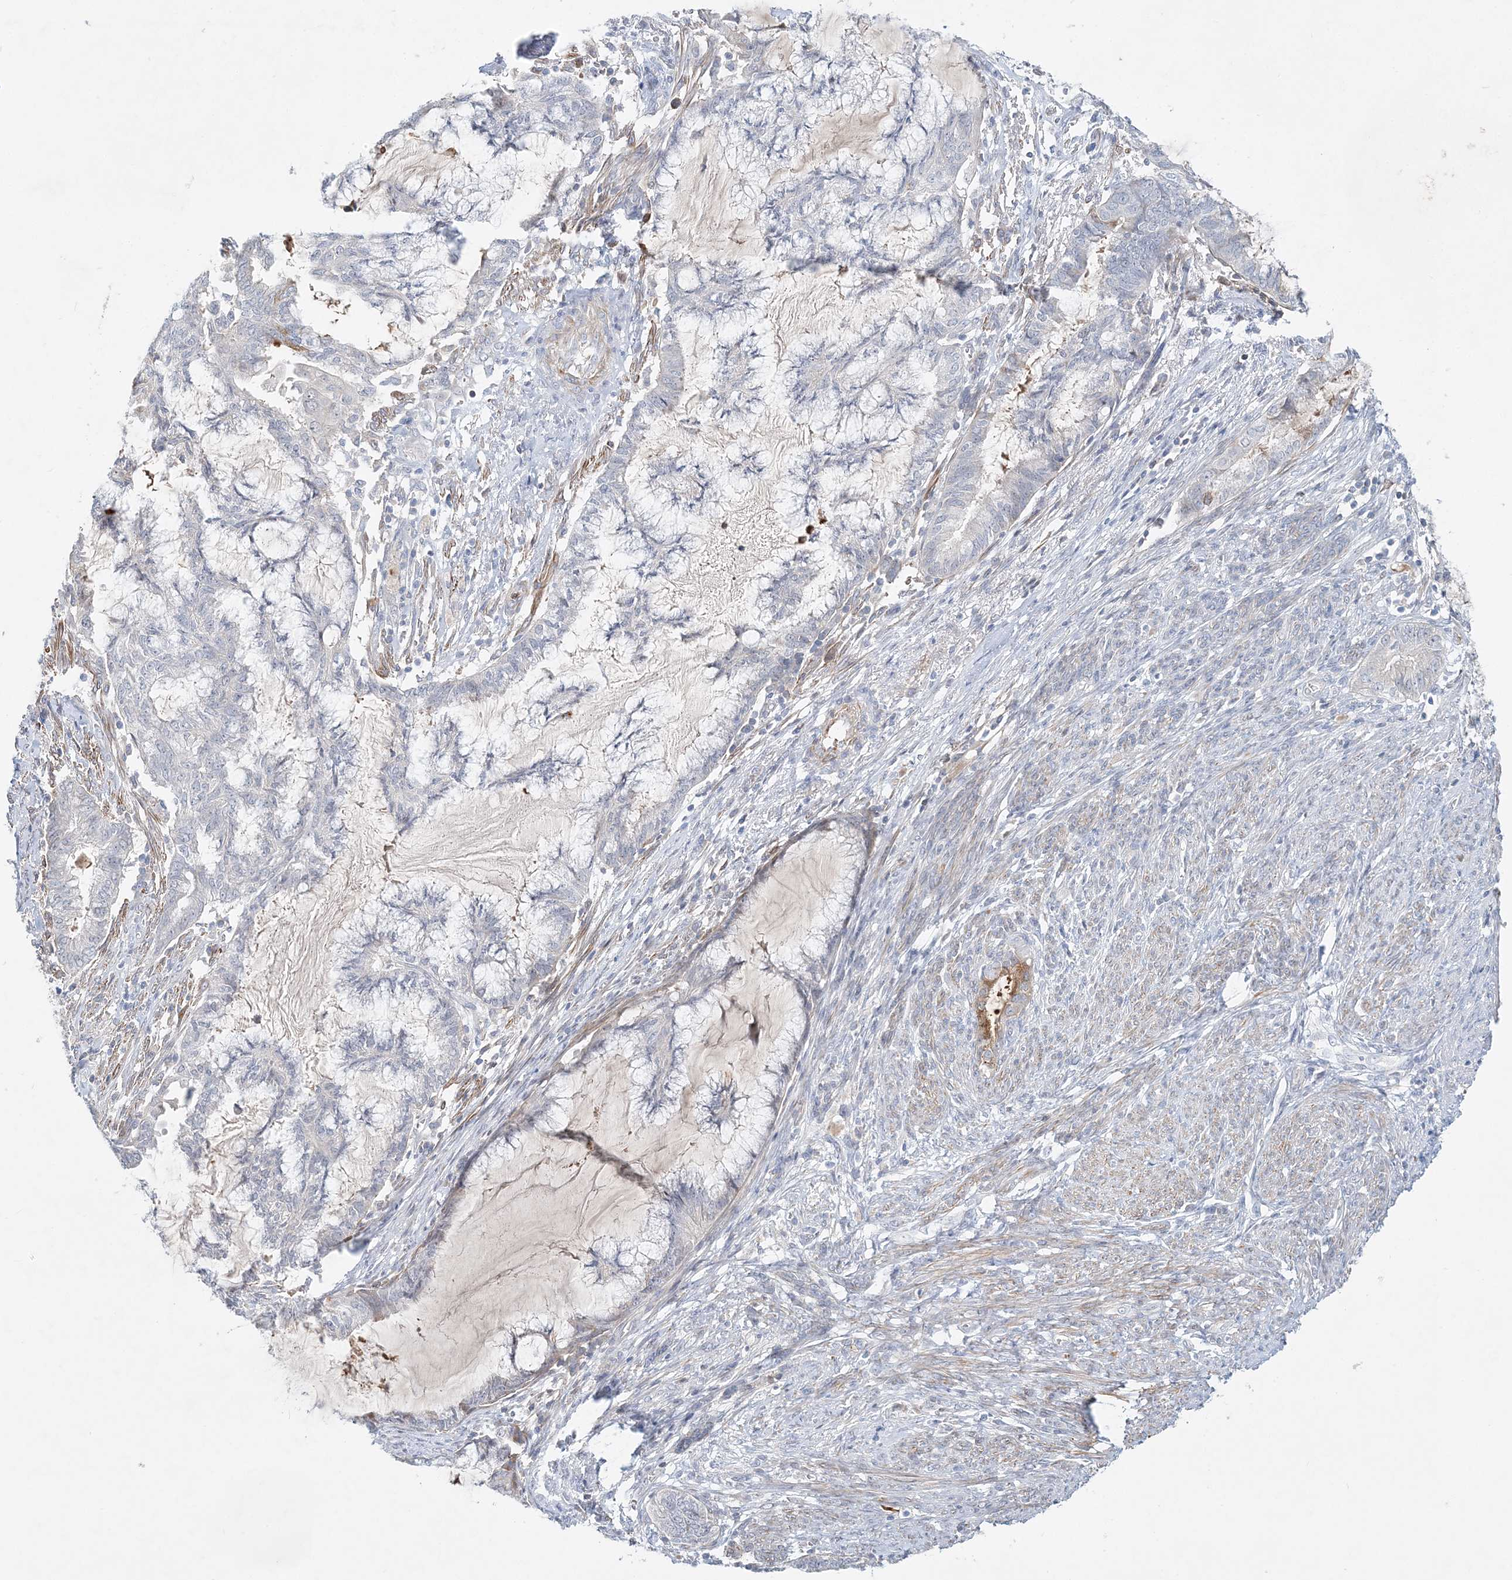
{"staining": {"intensity": "negative", "quantity": "none", "location": "none"}, "tissue": "endometrial cancer", "cell_type": "Tumor cells", "image_type": "cancer", "snomed": [{"axis": "morphology", "description": "Adenocarcinoma, NOS"}, {"axis": "topography", "description": "Endometrium"}], "caption": "Histopathology image shows no protein positivity in tumor cells of endometrial cancer (adenocarcinoma) tissue.", "gene": "DNAH5", "patient": {"sex": "female", "age": 86}}